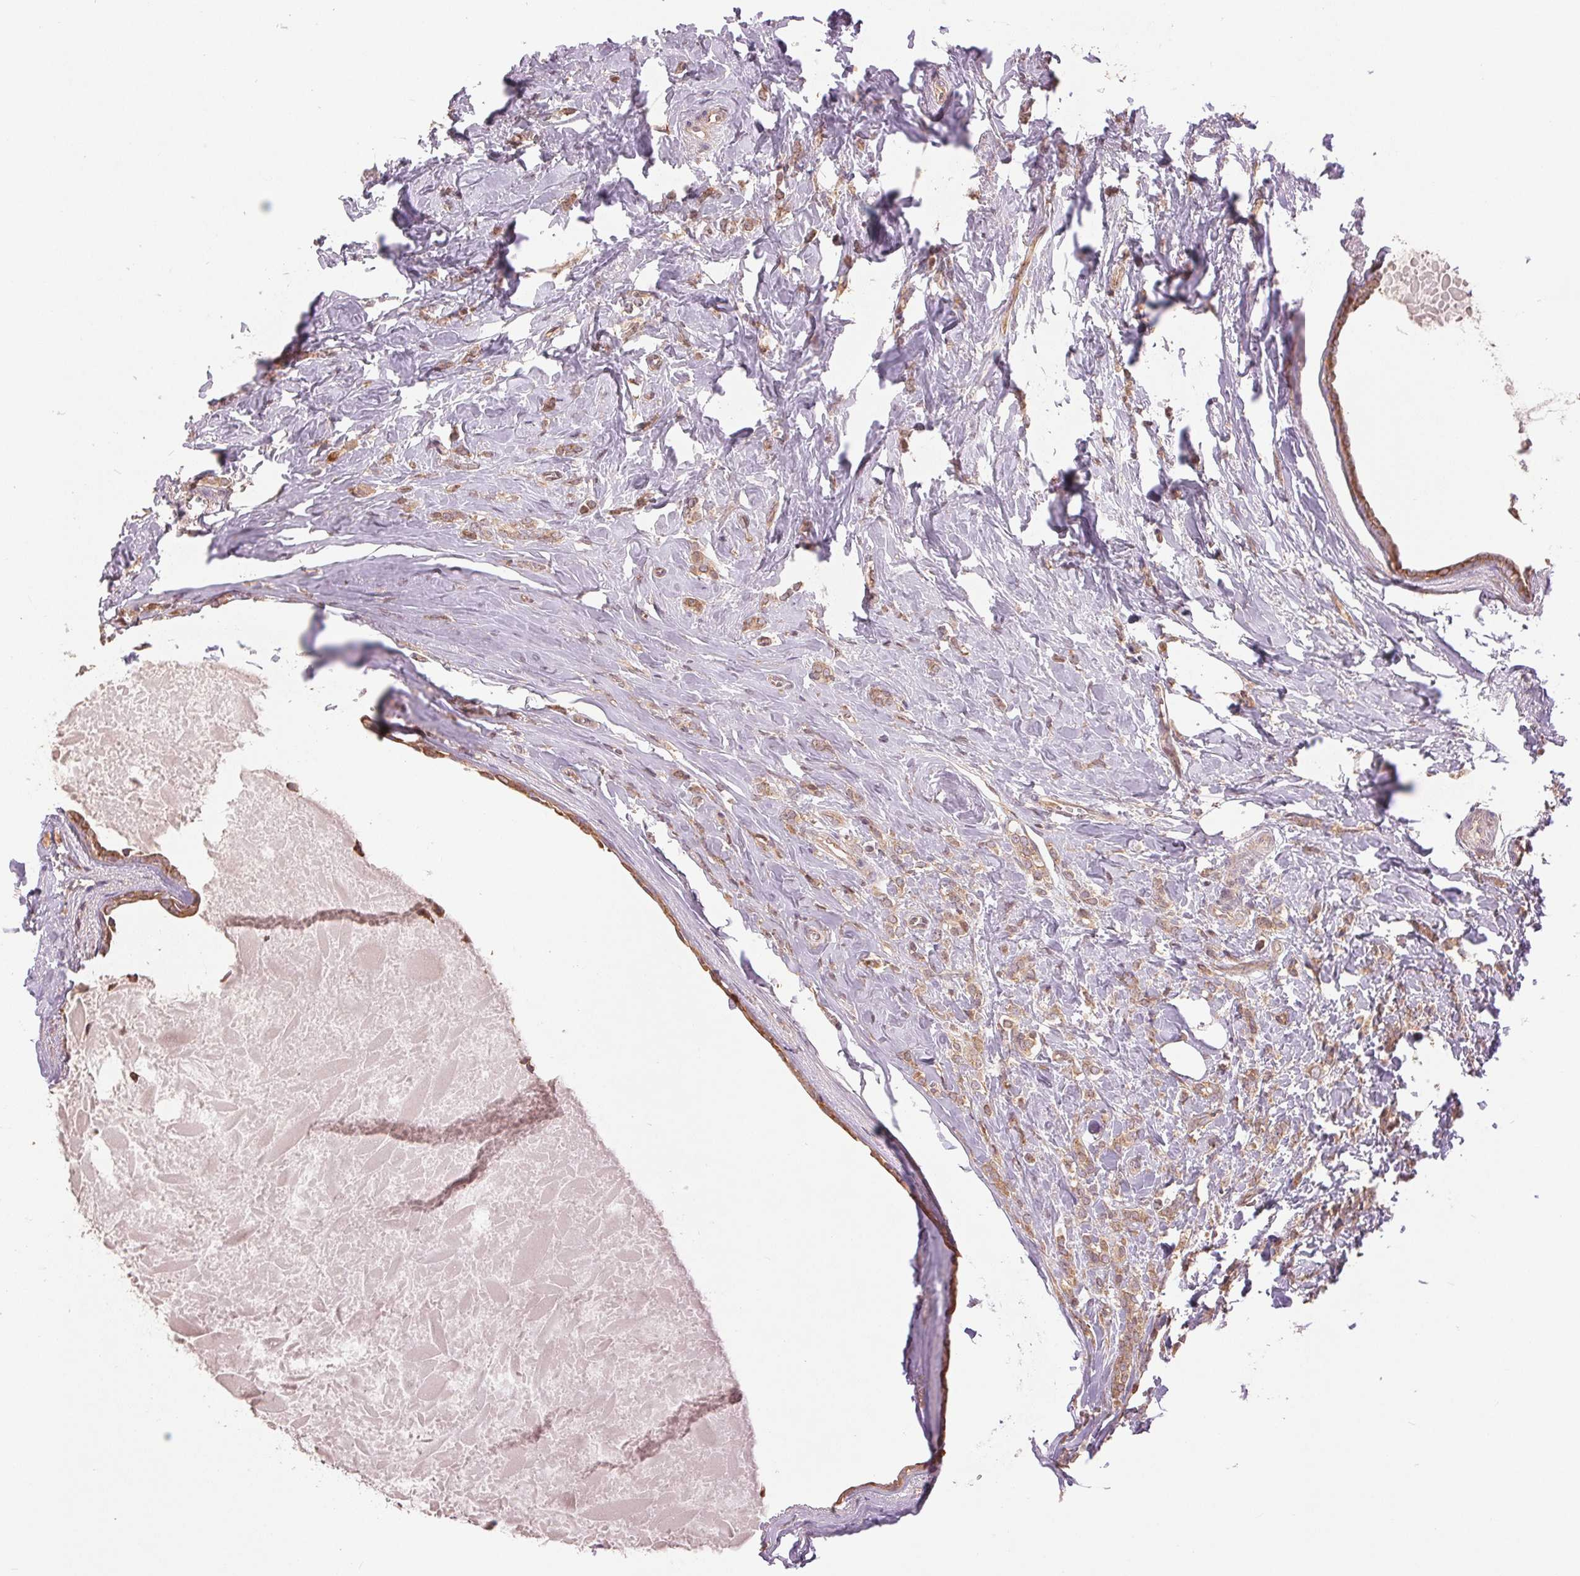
{"staining": {"intensity": "moderate", "quantity": ">75%", "location": "cytoplasmic/membranous"}, "tissue": "breast cancer", "cell_type": "Tumor cells", "image_type": "cancer", "snomed": [{"axis": "morphology", "description": "Normal tissue, NOS"}, {"axis": "morphology", "description": "Duct carcinoma"}, {"axis": "topography", "description": "Breast"}], "caption": "Invasive ductal carcinoma (breast) stained for a protein shows moderate cytoplasmic/membranous positivity in tumor cells.", "gene": "BTF3L4", "patient": {"sex": "female", "age": 77}}